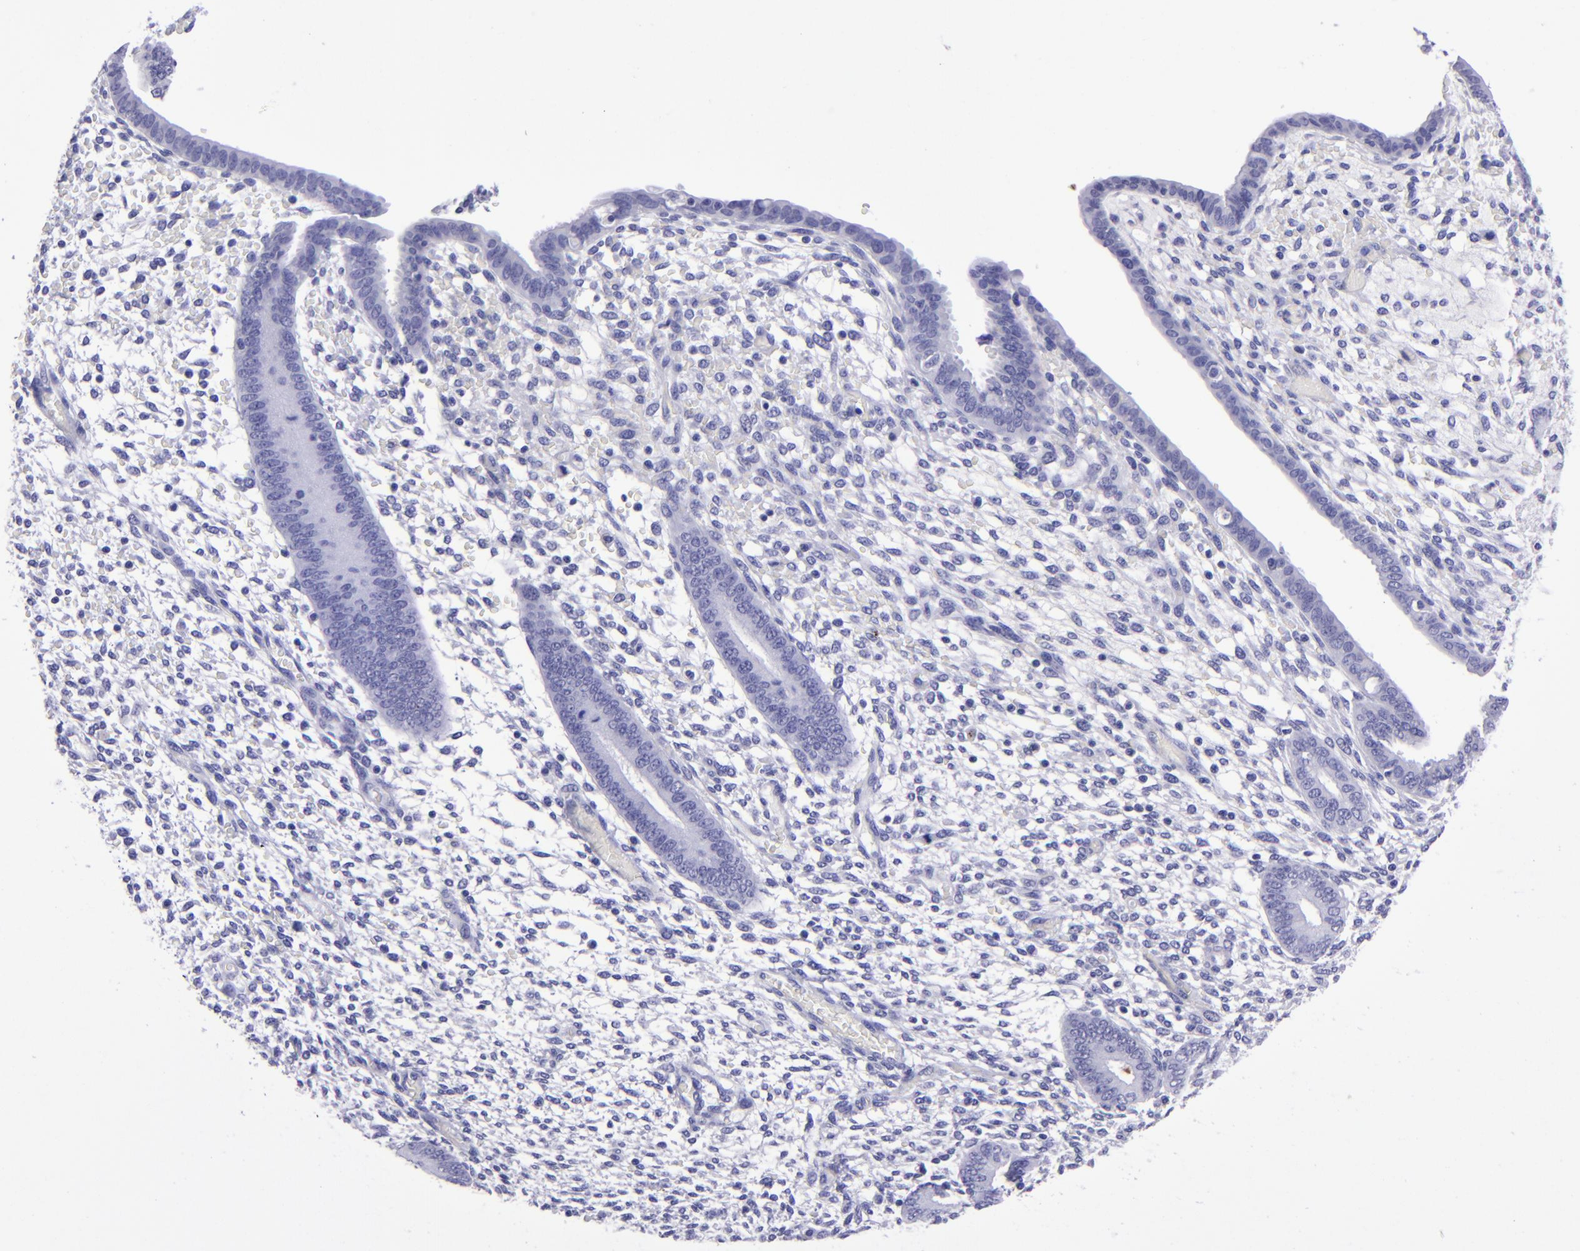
{"staining": {"intensity": "negative", "quantity": "none", "location": "none"}, "tissue": "endometrium", "cell_type": "Cells in endometrial stroma", "image_type": "normal", "snomed": [{"axis": "morphology", "description": "Normal tissue, NOS"}, {"axis": "topography", "description": "Endometrium"}], "caption": "DAB immunohistochemical staining of normal human endometrium demonstrates no significant staining in cells in endometrial stroma.", "gene": "TYRP1", "patient": {"sex": "female", "age": 42}}